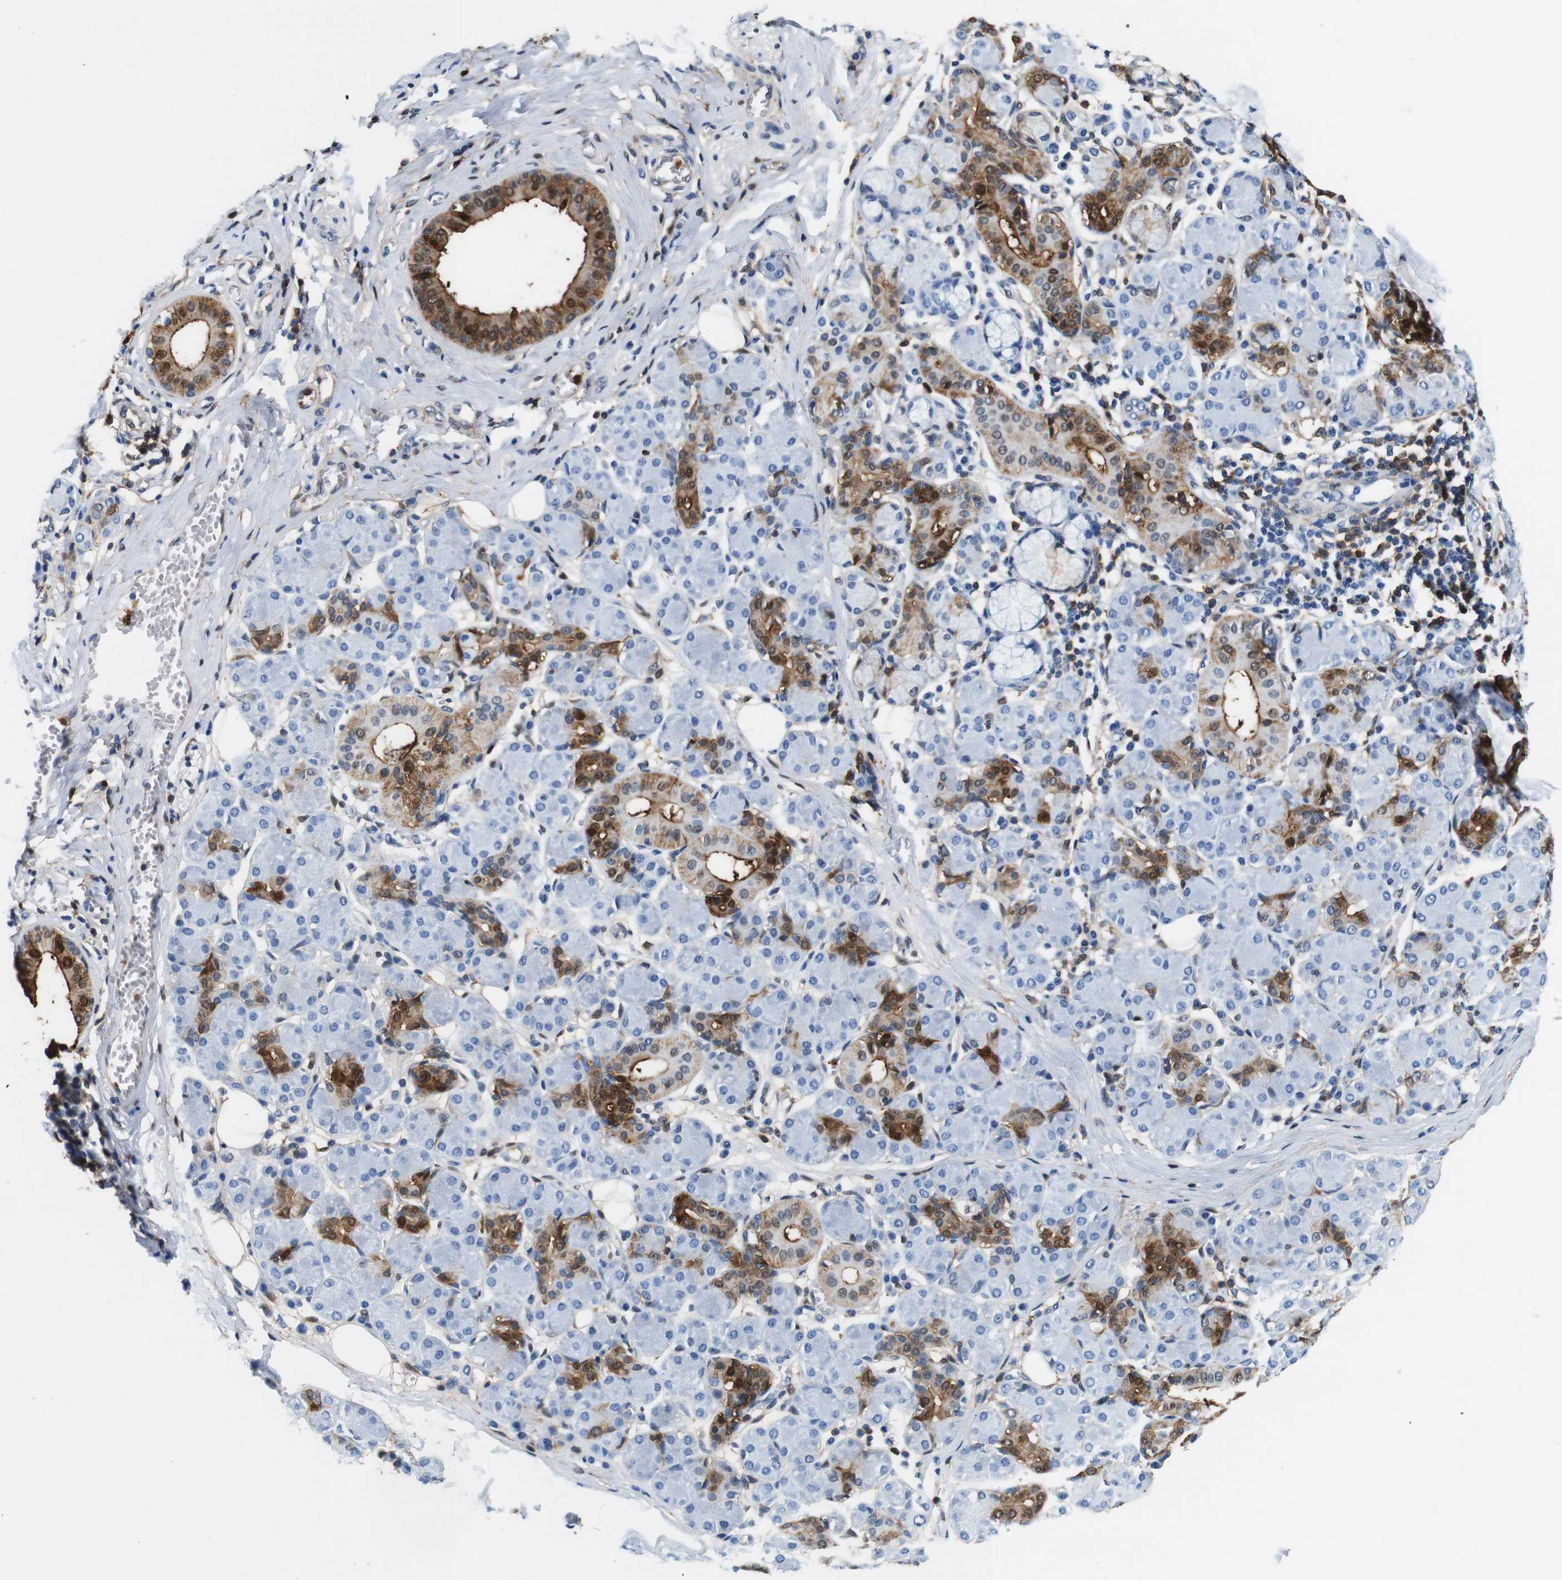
{"staining": {"intensity": "moderate", "quantity": "25%-75%", "location": "cytoplasmic/membranous,nuclear"}, "tissue": "salivary gland", "cell_type": "Glandular cells", "image_type": "normal", "snomed": [{"axis": "morphology", "description": "Normal tissue, NOS"}, {"axis": "morphology", "description": "Inflammation, NOS"}, {"axis": "topography", "description": "Lymph node"}, {"axis": "topography", "description": "Salivary gland"}], "caption": "Salivary gland stained with a brown dye reveals moderate cytoplasmic/membranous,nuclear positive positivity in approximately 25%-75% of glandular cells.", "gene": "ANXA1", "patient": {"sex": "male", "age": 3}}